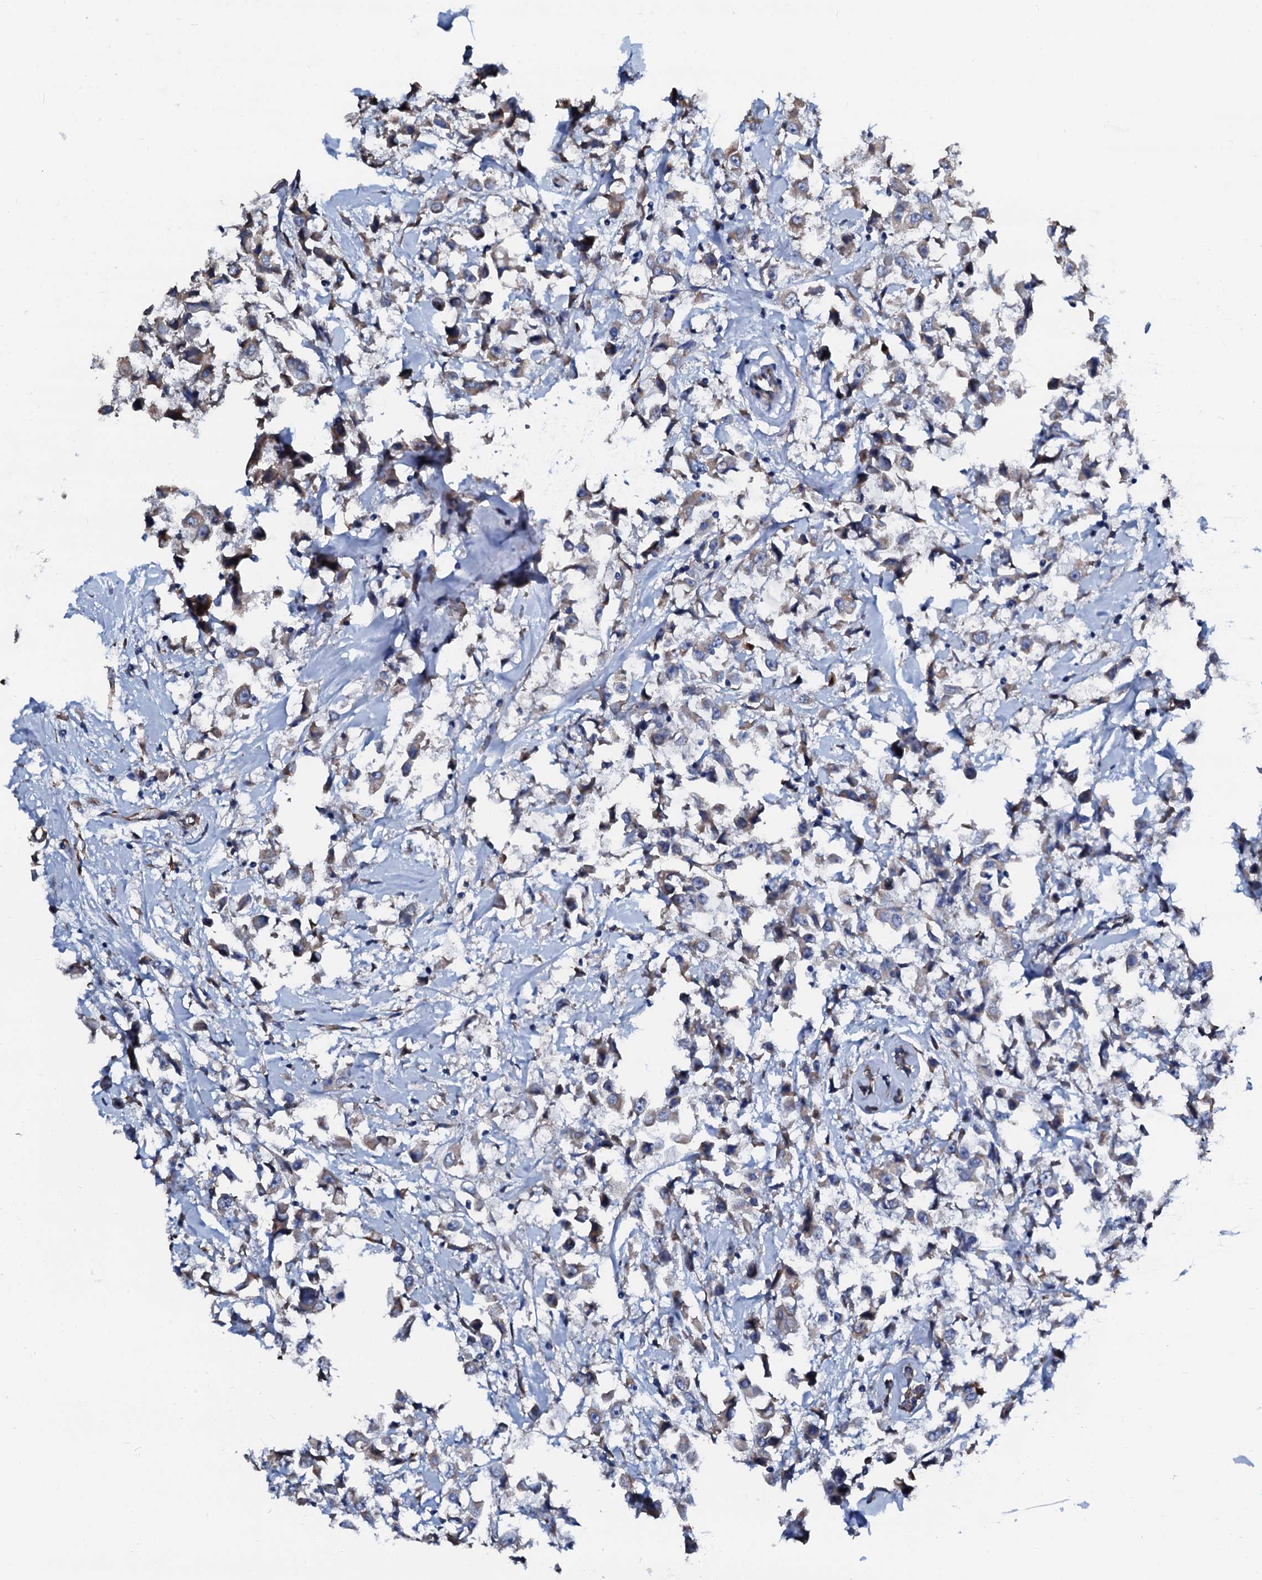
{"staining": {"intensity": "weak", "quantity": ">75%", "location": "cytoplasmic/membranous"}, "tissue": "breast cancer", "cell_type": "Tumor cells", "image_type": "cancer", "snomed": [{"axis": "morphology", "description": "Duct carcinoma"}, {"axis": "topography", "description": "Breast"}], "caption": "IHC image of human invasive ductal carcinoma (breast) stained for a protein (brown), which shows low levels of weak cytoplasmic/membranous expression in approximately >75% of tumor cells.", "gene": "AKAP3", "patient": {"sex": "female", "age": 61}}